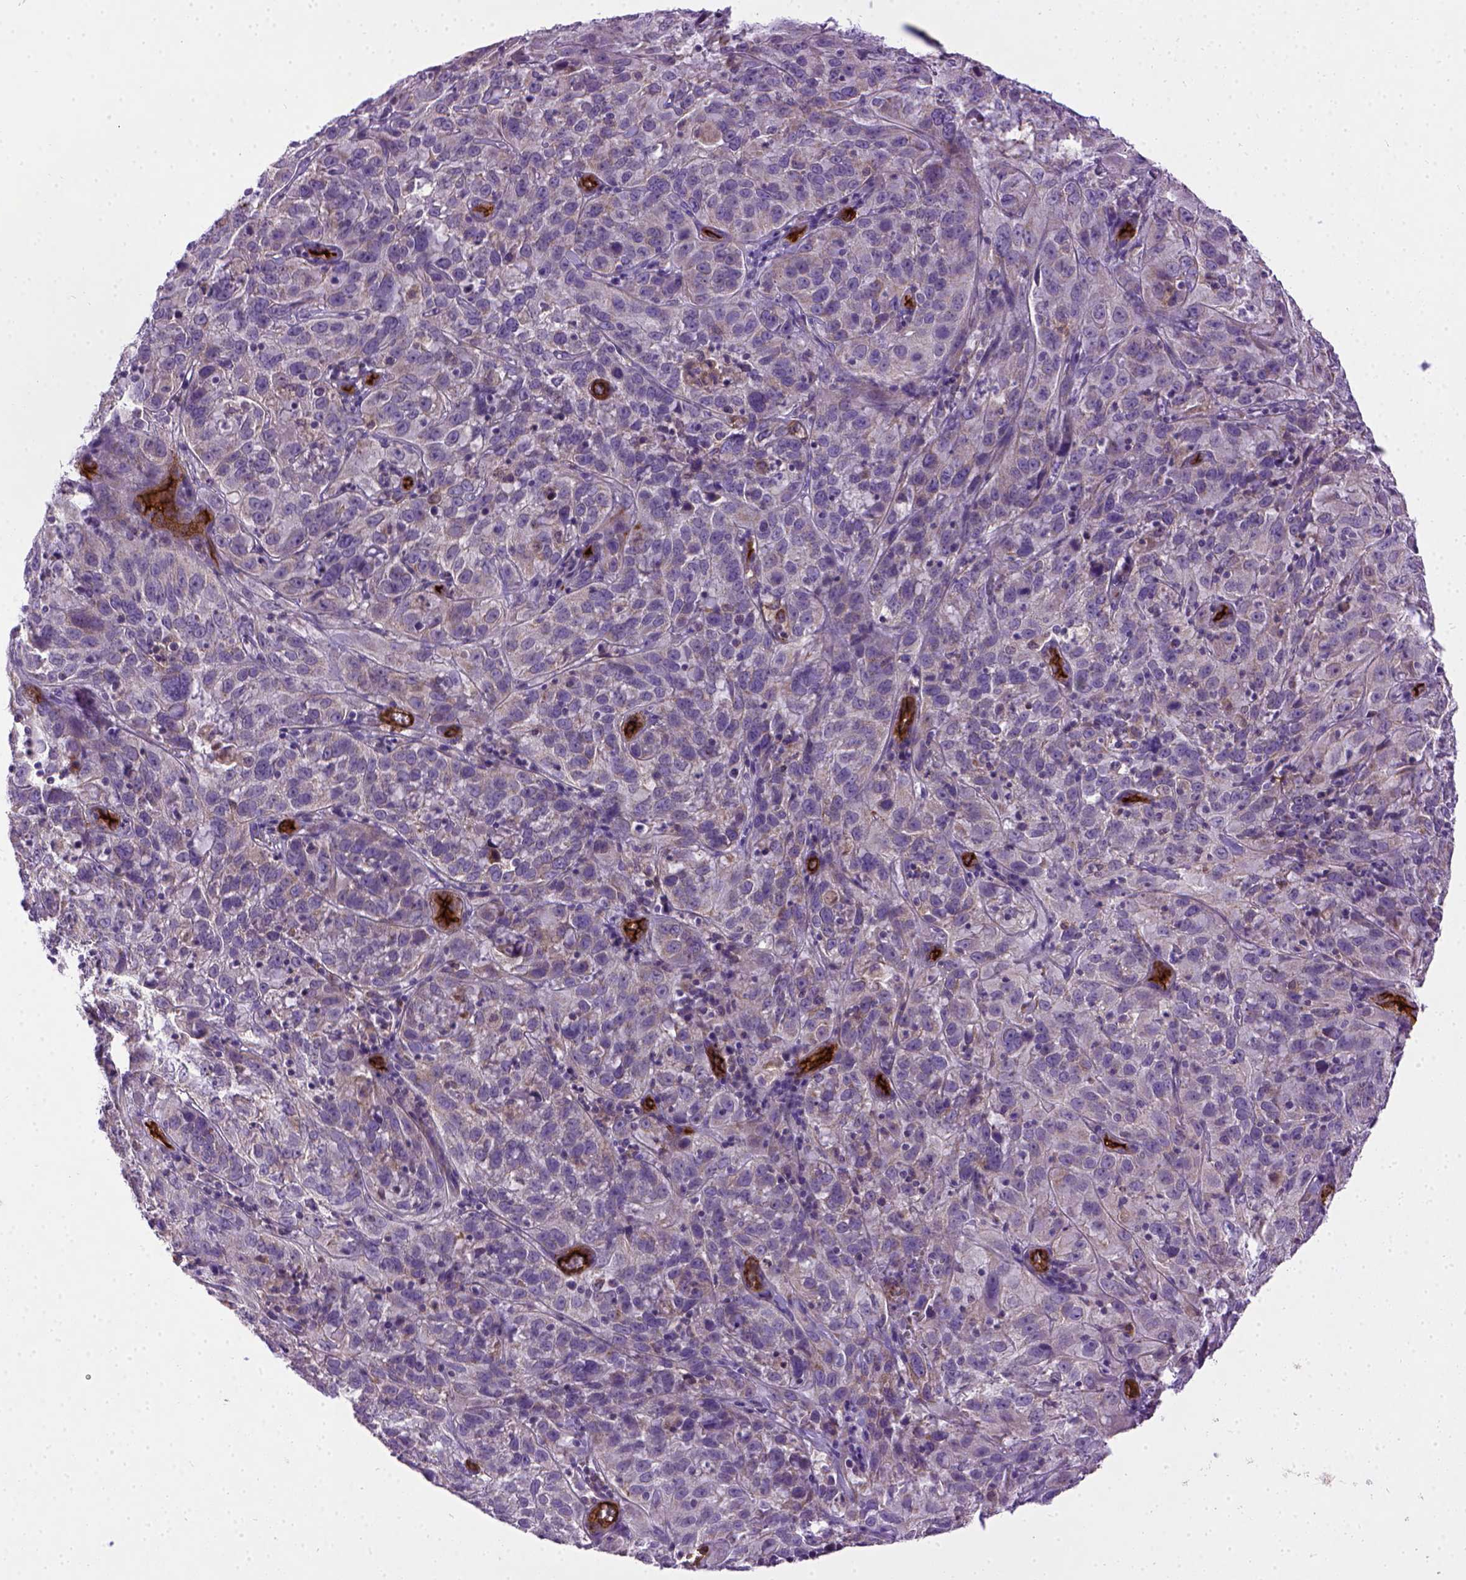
{"staining": {"intensity": "negative", "quantity": "none", "location": "none"}, "tissue": "cervical cancer", "cell_type": "Tumor cells", "image_type": "cancer", "snomed": [{"axis": "morphology", "description": "Squamous cell carcinoma, NOS"}, {"axis": "topography", "description": "Cervix"}], "caption": "Cervical cancer (squamous cell carcinoma) was stained to show a protein in brown. There is no significant expression in tumor cells. (Immunohistochemistry, brightfield microscopy, high magnification).", "gene": "ENG", "patient": {"sex": "female", "age": 32}}